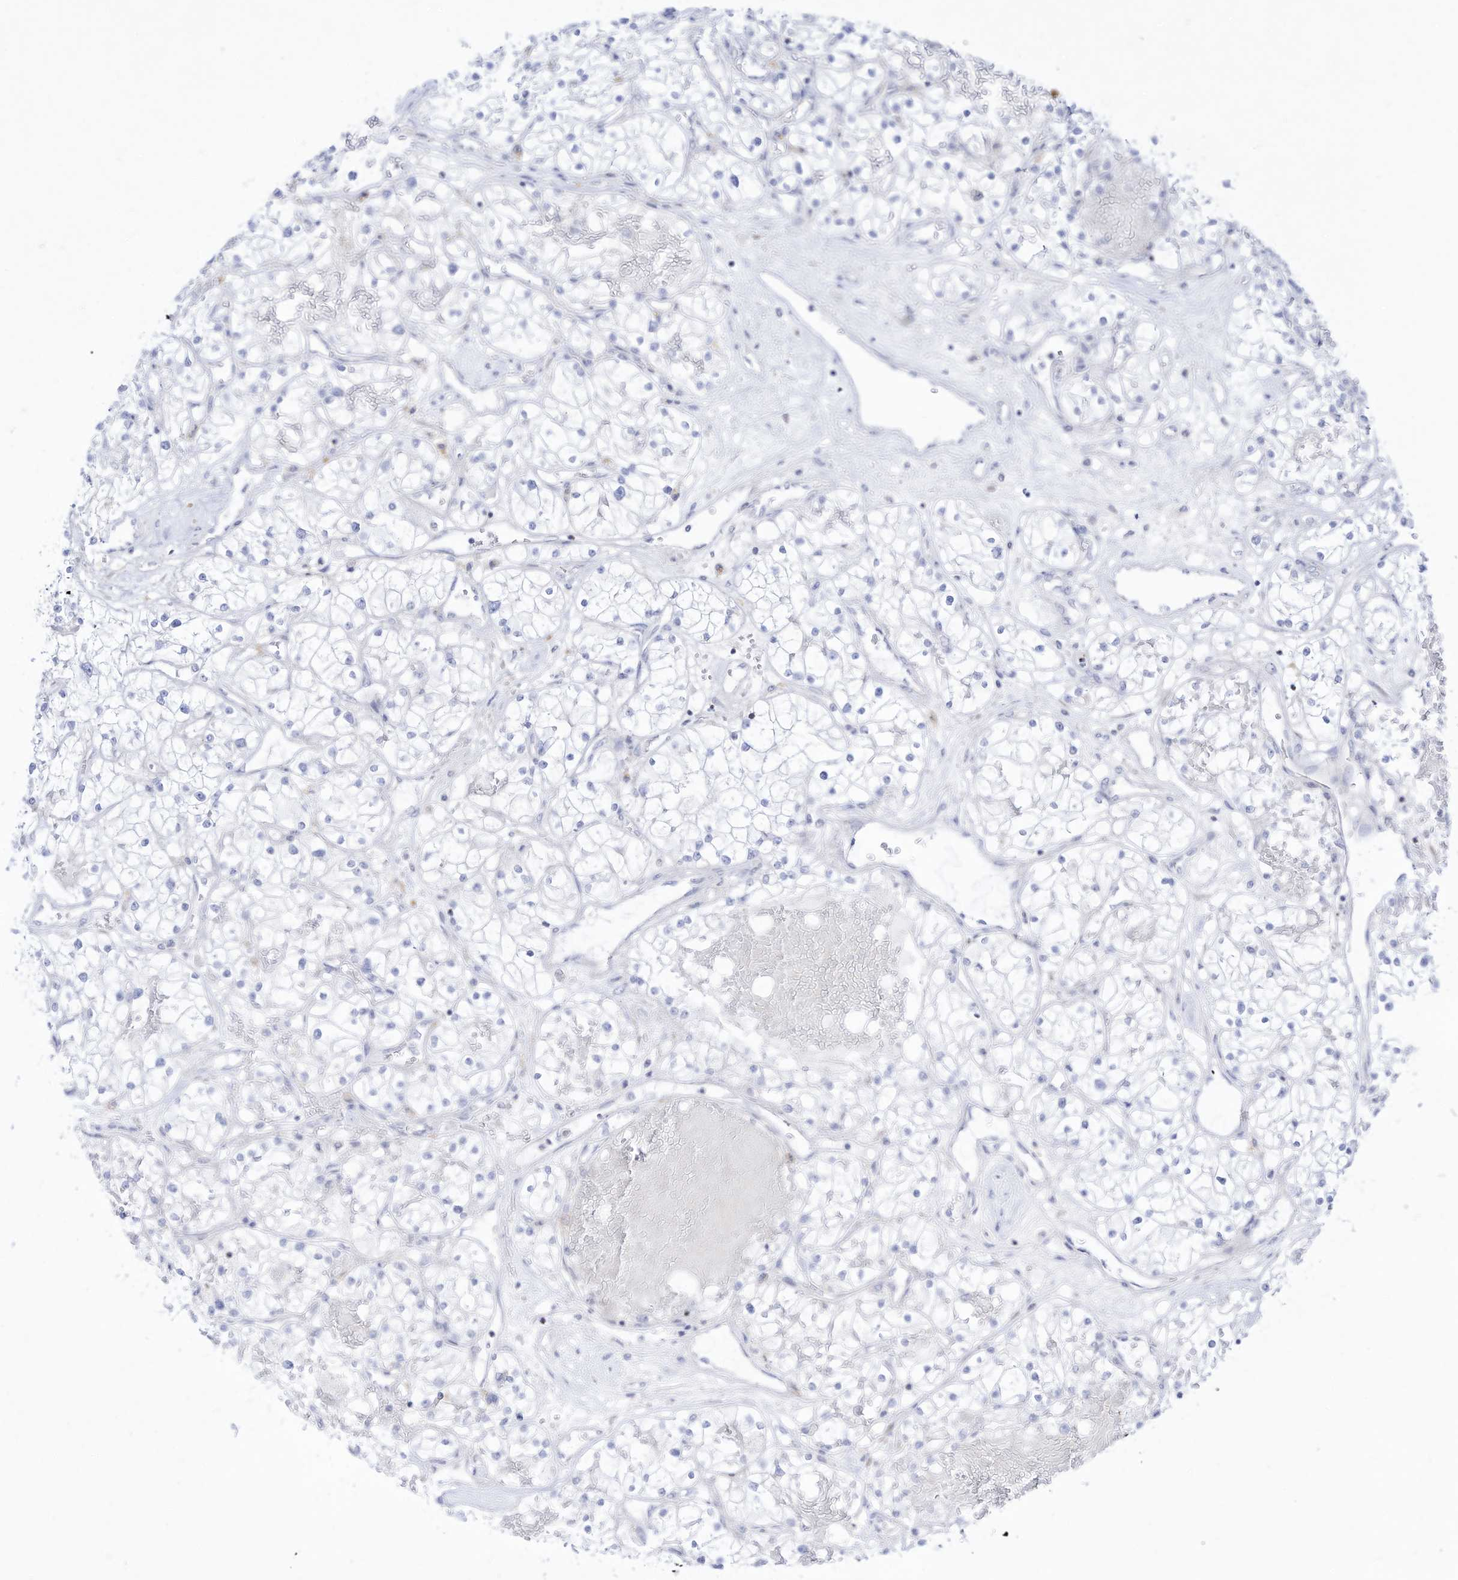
{"staining": {"intensity": "negative", "quantity": "none", "location": "none"}, "tissue": "renal cancer", "cell_type": "Tumor cells", "image_type": "cancer", "snomed": [{"axis": "morphology", "description": "Normal tissue, NOS"}, {"axis": "morphology", "description": "Adenocarcinoma, NOS"}, {"axis": "topography", "description": "Kidney"}], "caption": "Immunohistochemistry of human renal cancer shows no positivity in tumor cells.", "gene": "DMKN", "patient": {"sex": "male", "age": 68}}